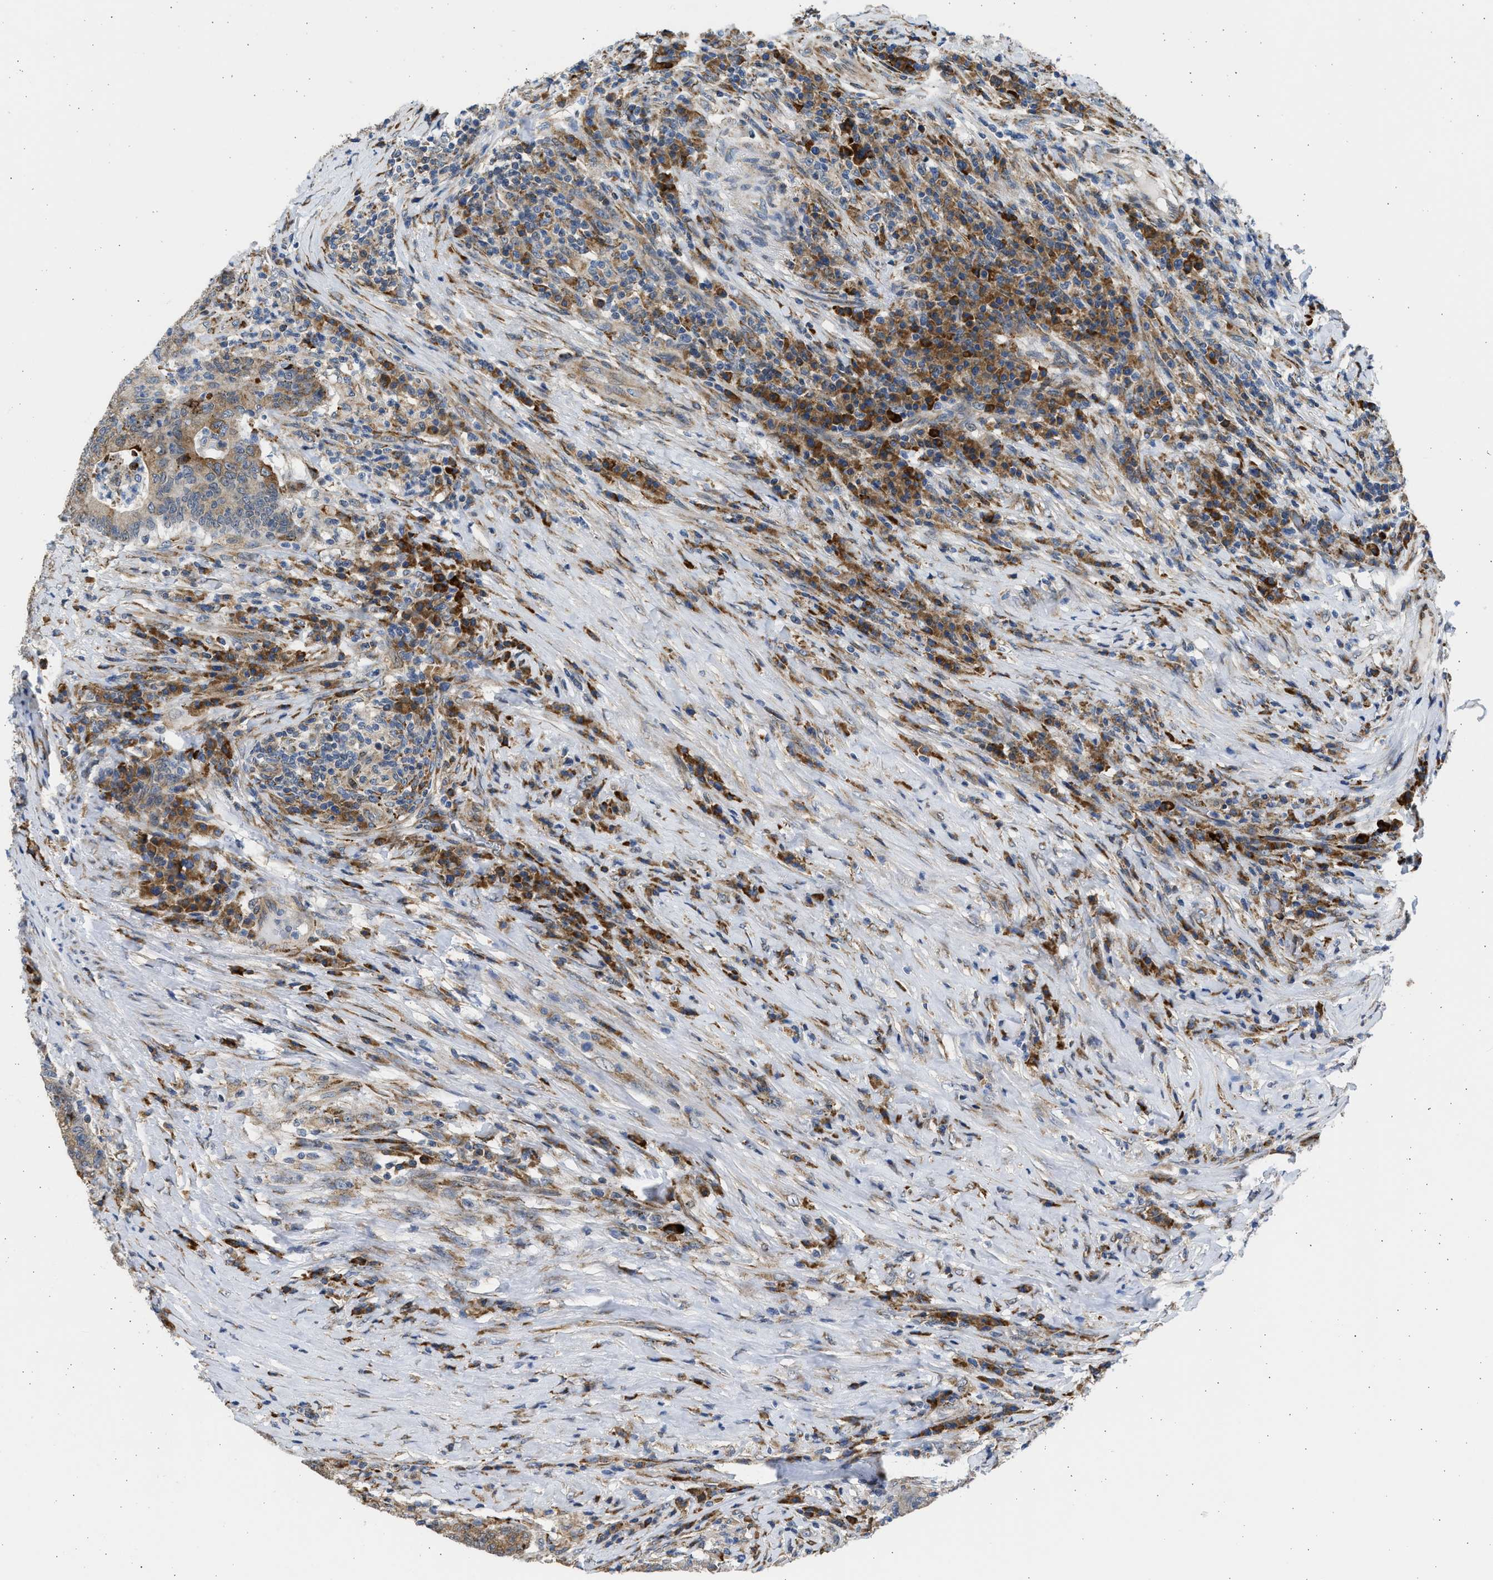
{"staining": {"intensity": "weak", "quantity": ">75%", "location": "cytoplasmic/membranous"}, "tissue": "colorectal cancer", "cell_type": "Tumor cells", "image_type": "cancer", "snomed": [{"axis": "morphology", "description": "Normal tissue, NOS"}, {"axis": "morphology", "description": "Adenocarcinoma, NOS"}, {"axis": "topography", "description": "Colon"}], "caption": "Adenocarcinoma (colorectal) stained with IHC exhibits weak cytoplasmic/membranous expression in about >75% of tumor cells.", "gene": "PLD2", "patient": {"sex": "female", "age": 75}}